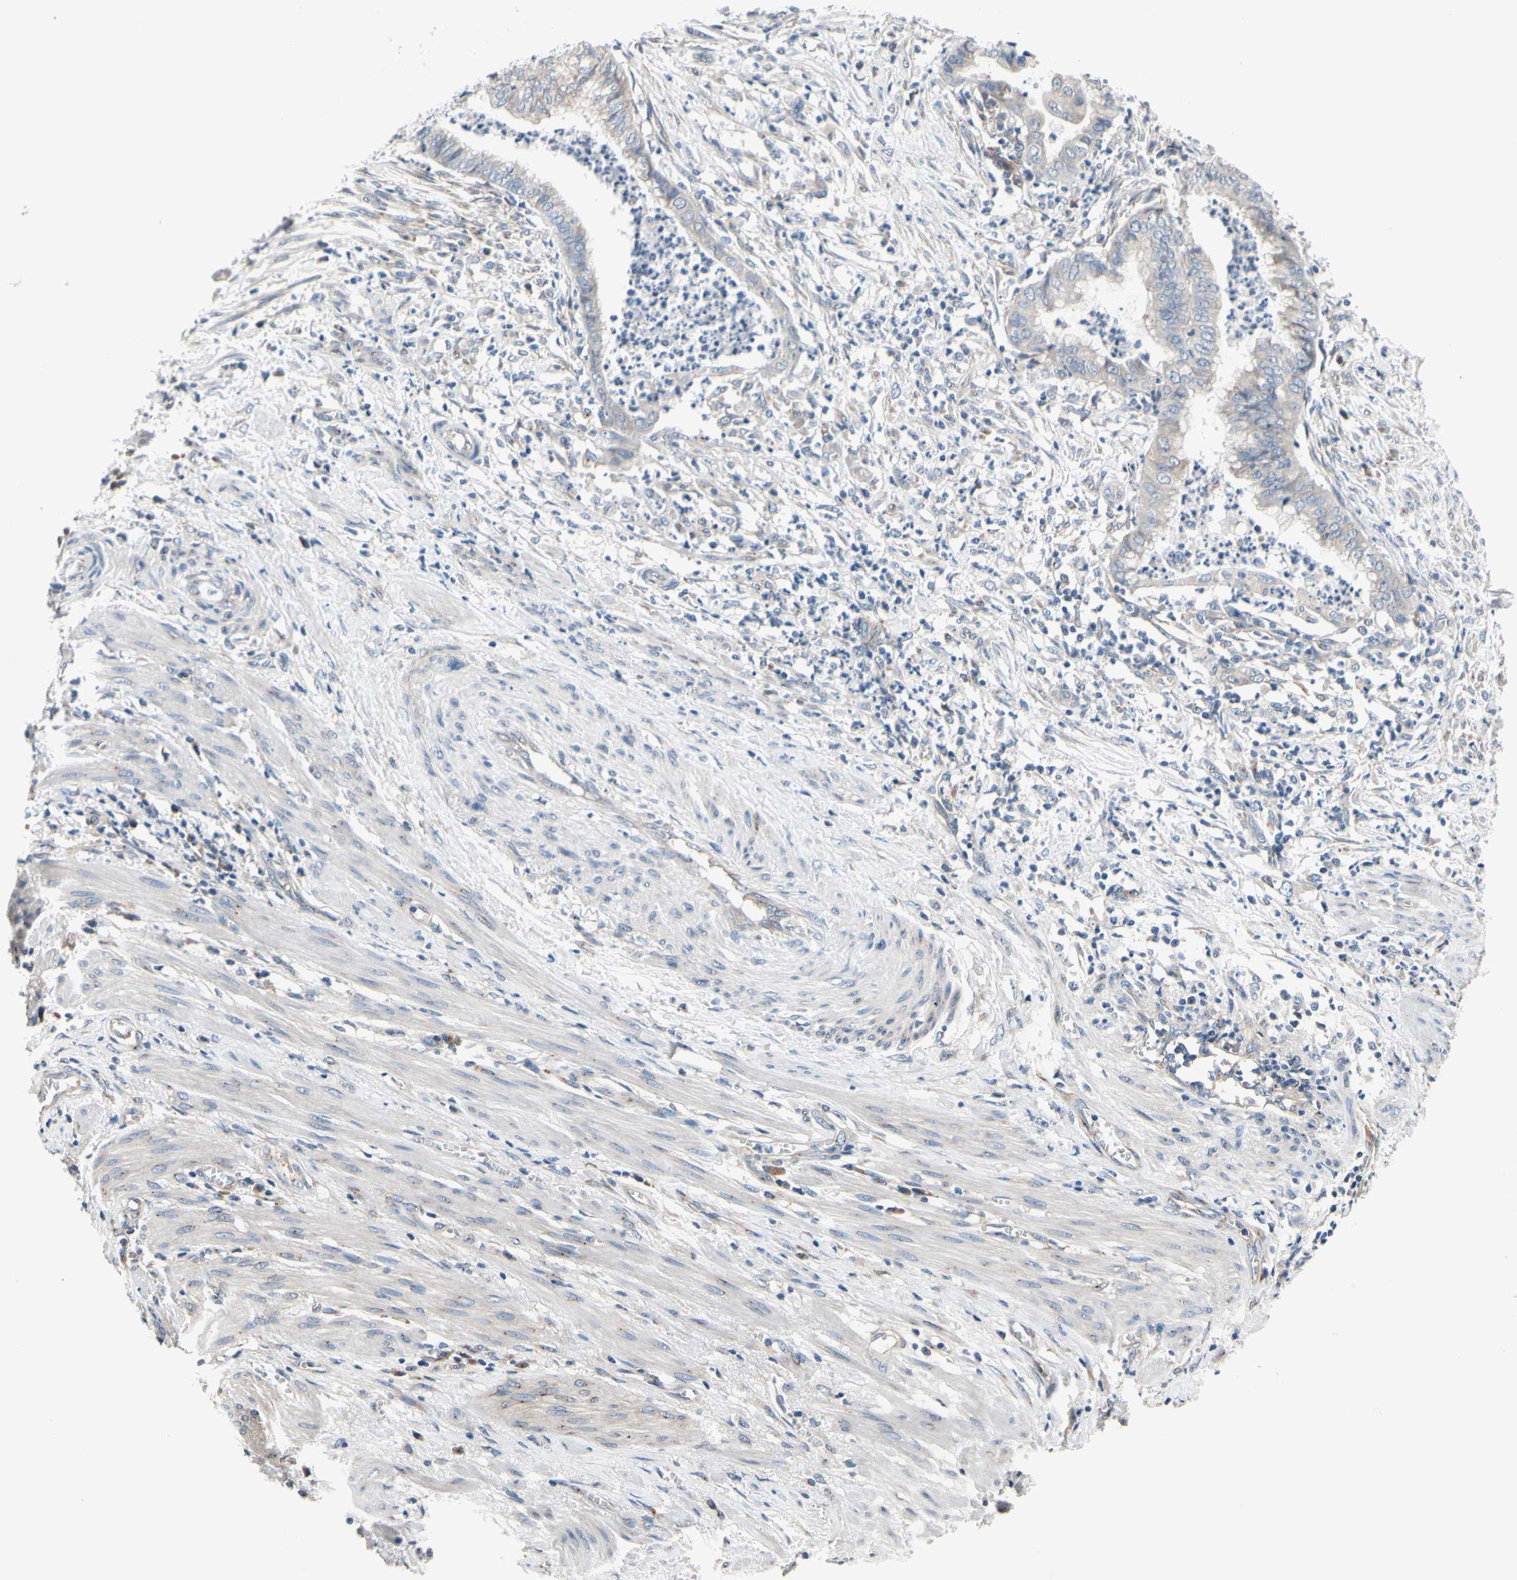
{"staining": {"intensity": "negative", "quantity": "none", "location": "none"}, "tissue": "endometrial cancer", "cell_type": "Tumor cells", "image_type": "cancer", "snomed": [{"axis": "morphology", "description": "Necrosis, NOS"}, {"axis": "morphology", "description": "Adenocarcinoma, NOS"}, {"axis": "topography", "description": "Endometrium"}], "caption": "DAB immunohistochemical staining of endometrial cancer (adenocarcinoma) reveals no significant positivity in tumor cells. Nuclei are stained in blue.", "gene": "PRKAR2B", "patient": {"sex": "female", "age": 79}}